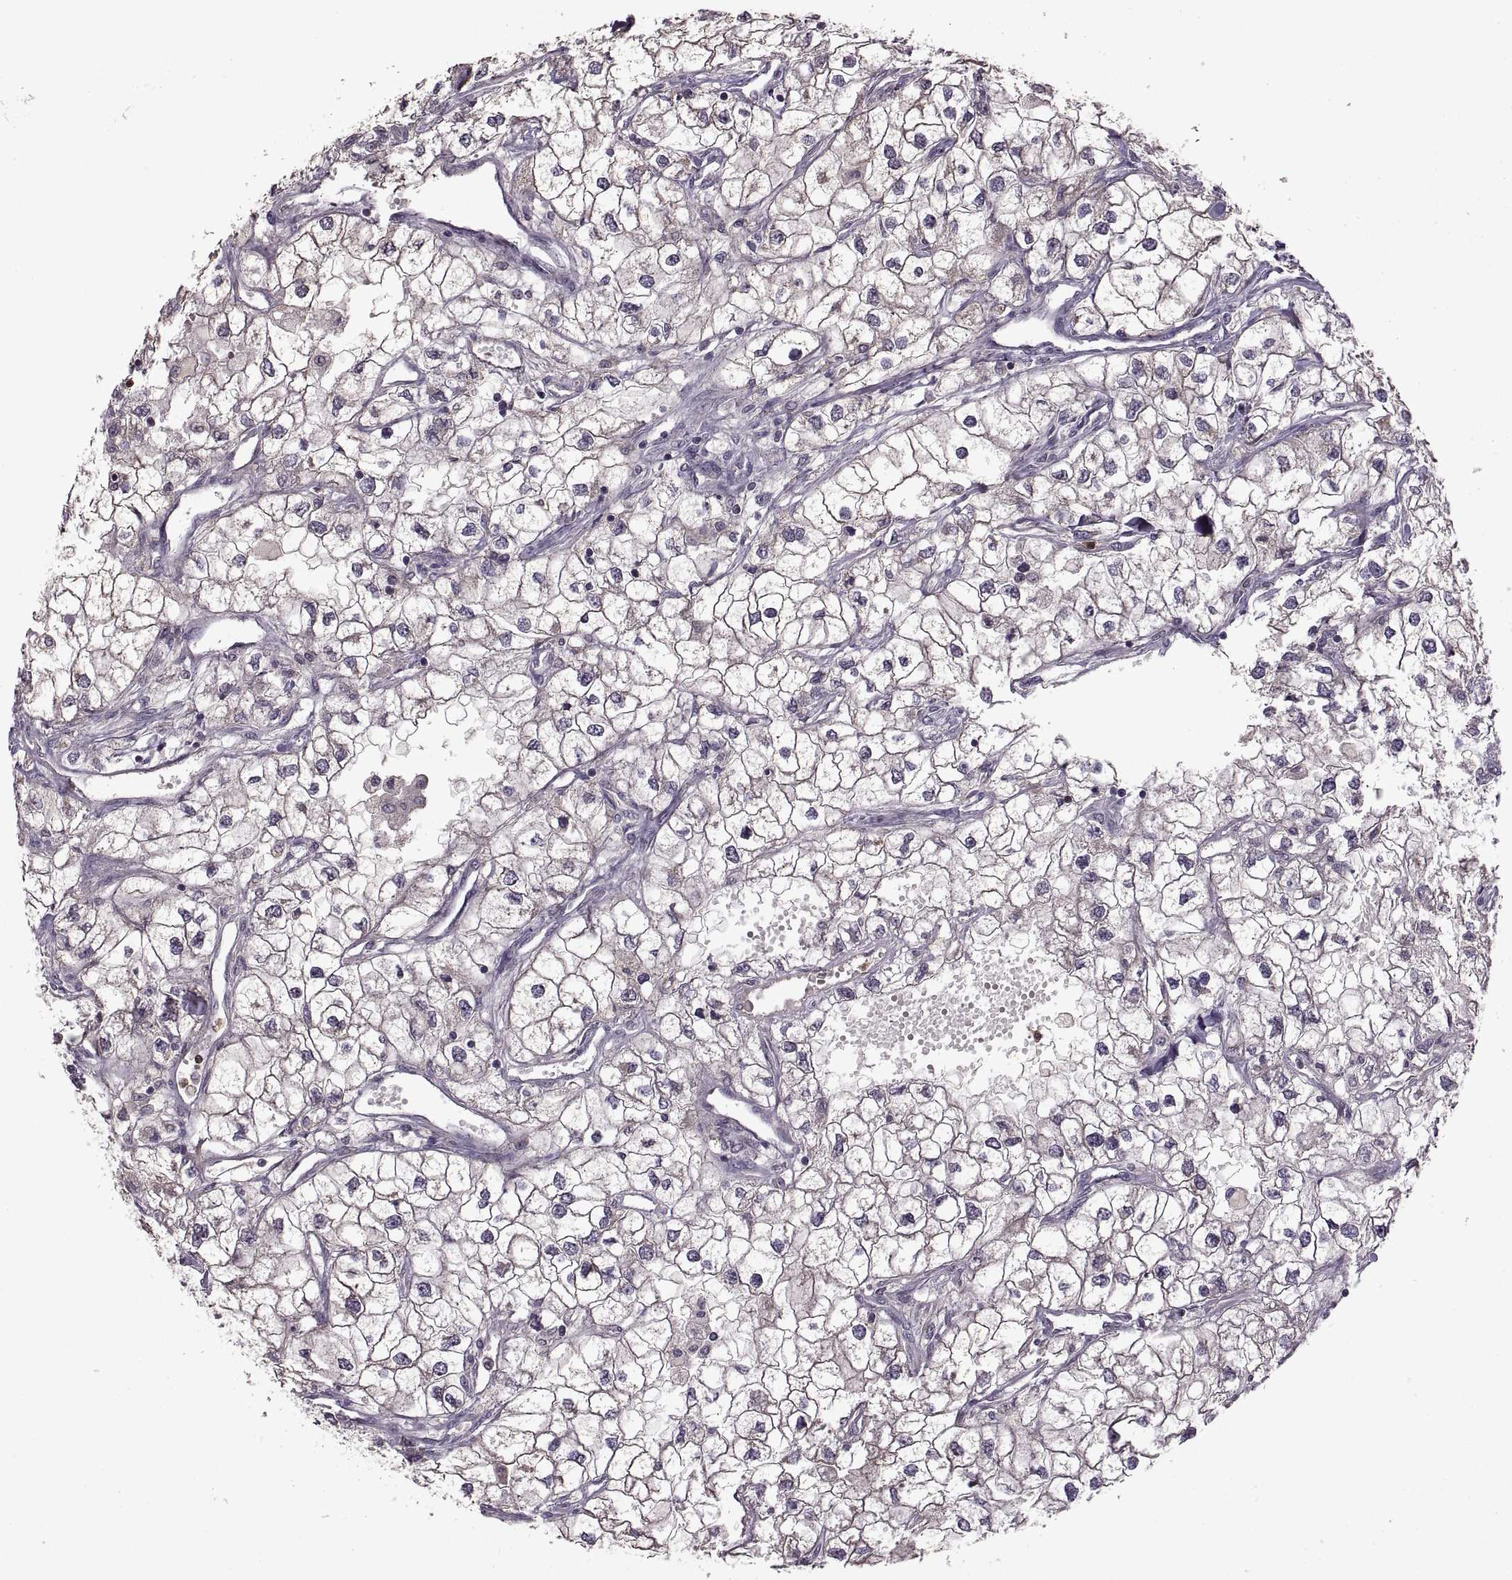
{"staining": {"intensity": "negative", "quantity": "none", "location": "none"}, "tissue": "renal cancer", "cell_type": "Tumor cells", "image_type": "cancer", "snomed": [{"axis": "morphology", "description": "Adenocarcinoma, NOS"}, {"axis": "topography", "description": "Kidney"}], "caption": "High power microscopy histopathology image of an immunohistochemistry image of renal cancer (adenocarcinoma), revealing no significant positivity in tumor cells.", "gene": "PIERCE1", "patient": {"sex": "male", "age": 59}}